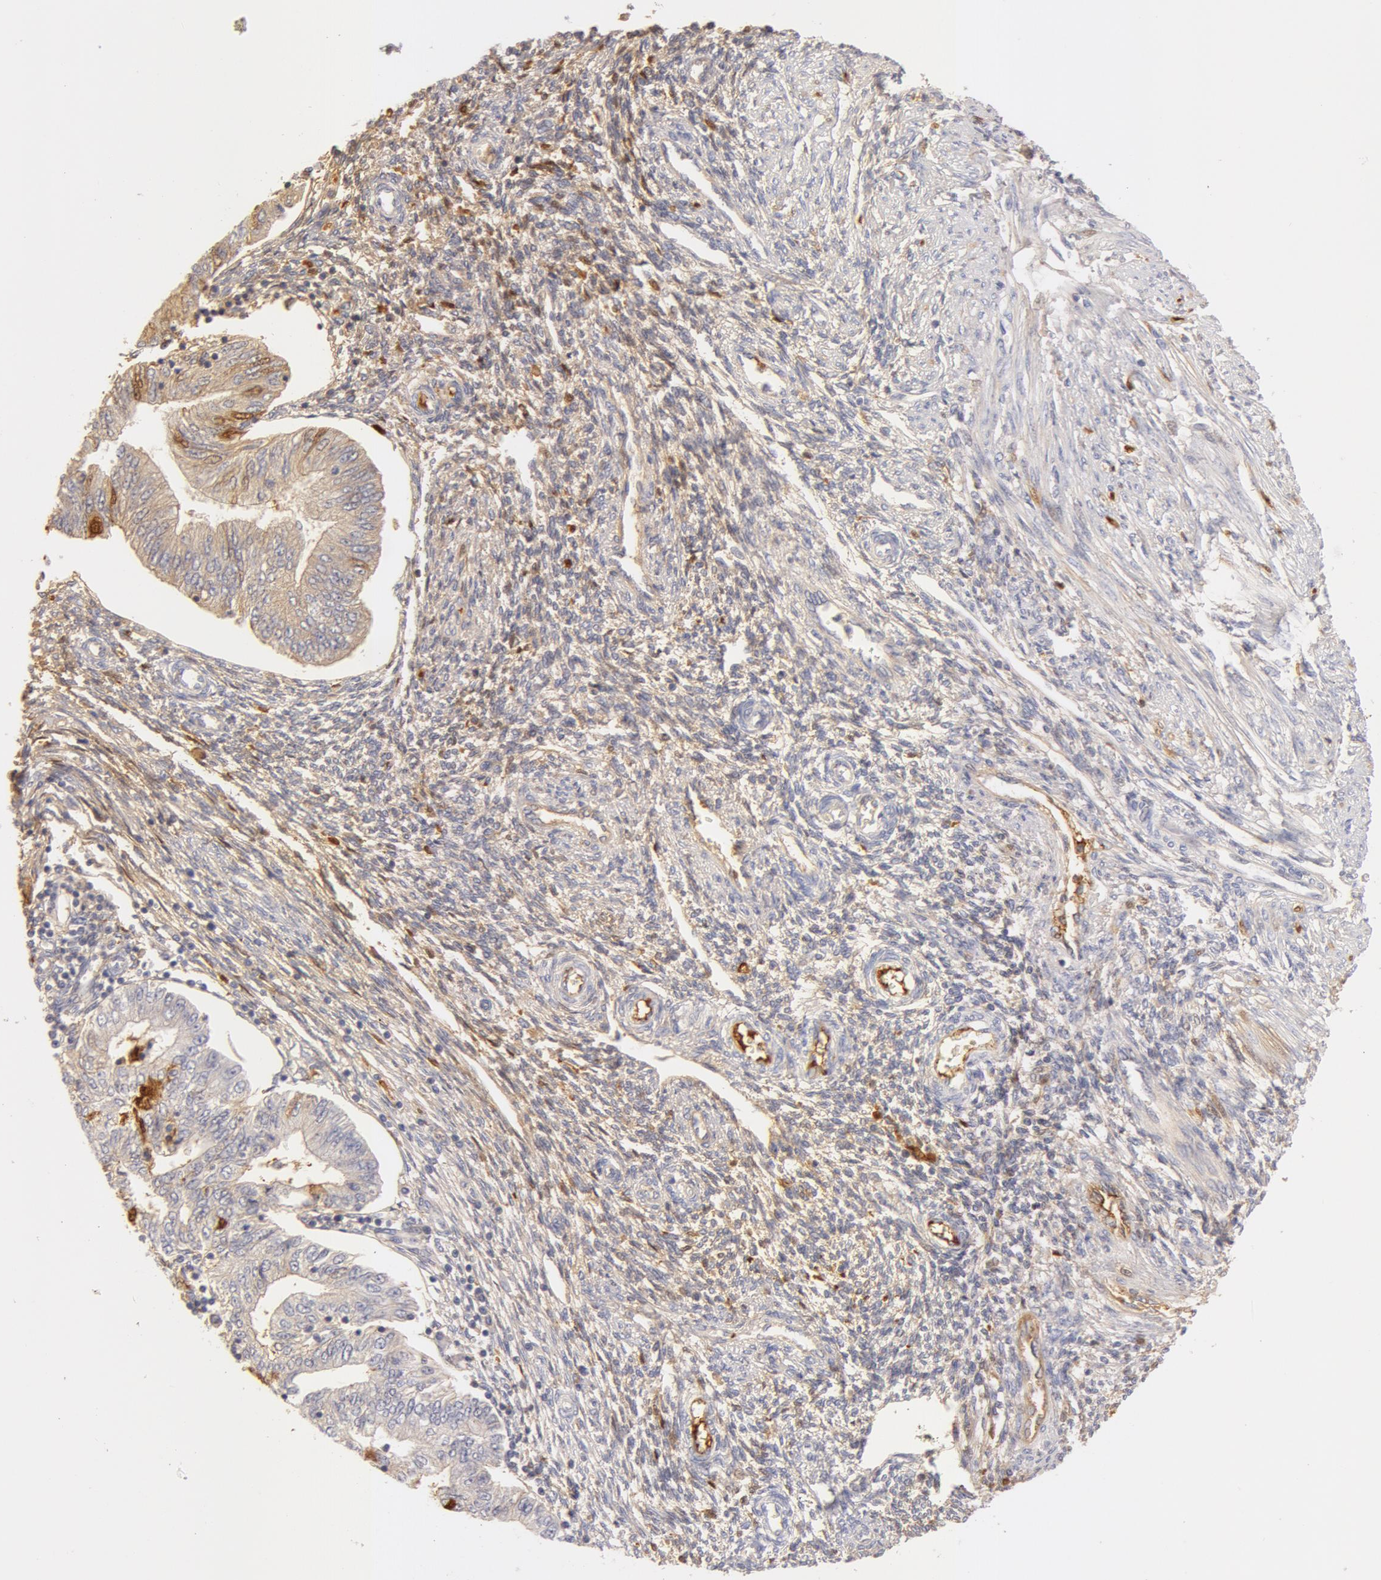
{"staining": {"intensity": "weak", "quantity": "<25%", "location": "cytoplasmic/membranous"}, "tissue": "endometrial cancer", "cell_type": "Tumor cells", "image_type": "cancer", "snomed": [{"axis": "morphology", "description": "Adenocarcinoma, NOS"}, {"axis": "topography", "description": "Endometrium"}], "caption": "DAB immunohistochemical staining of human adenocarcinoma (endometrial) shows no significant staining in tumor cells.", "gene": "AHSG", "patient": {"sex": "female", "age": 51}}